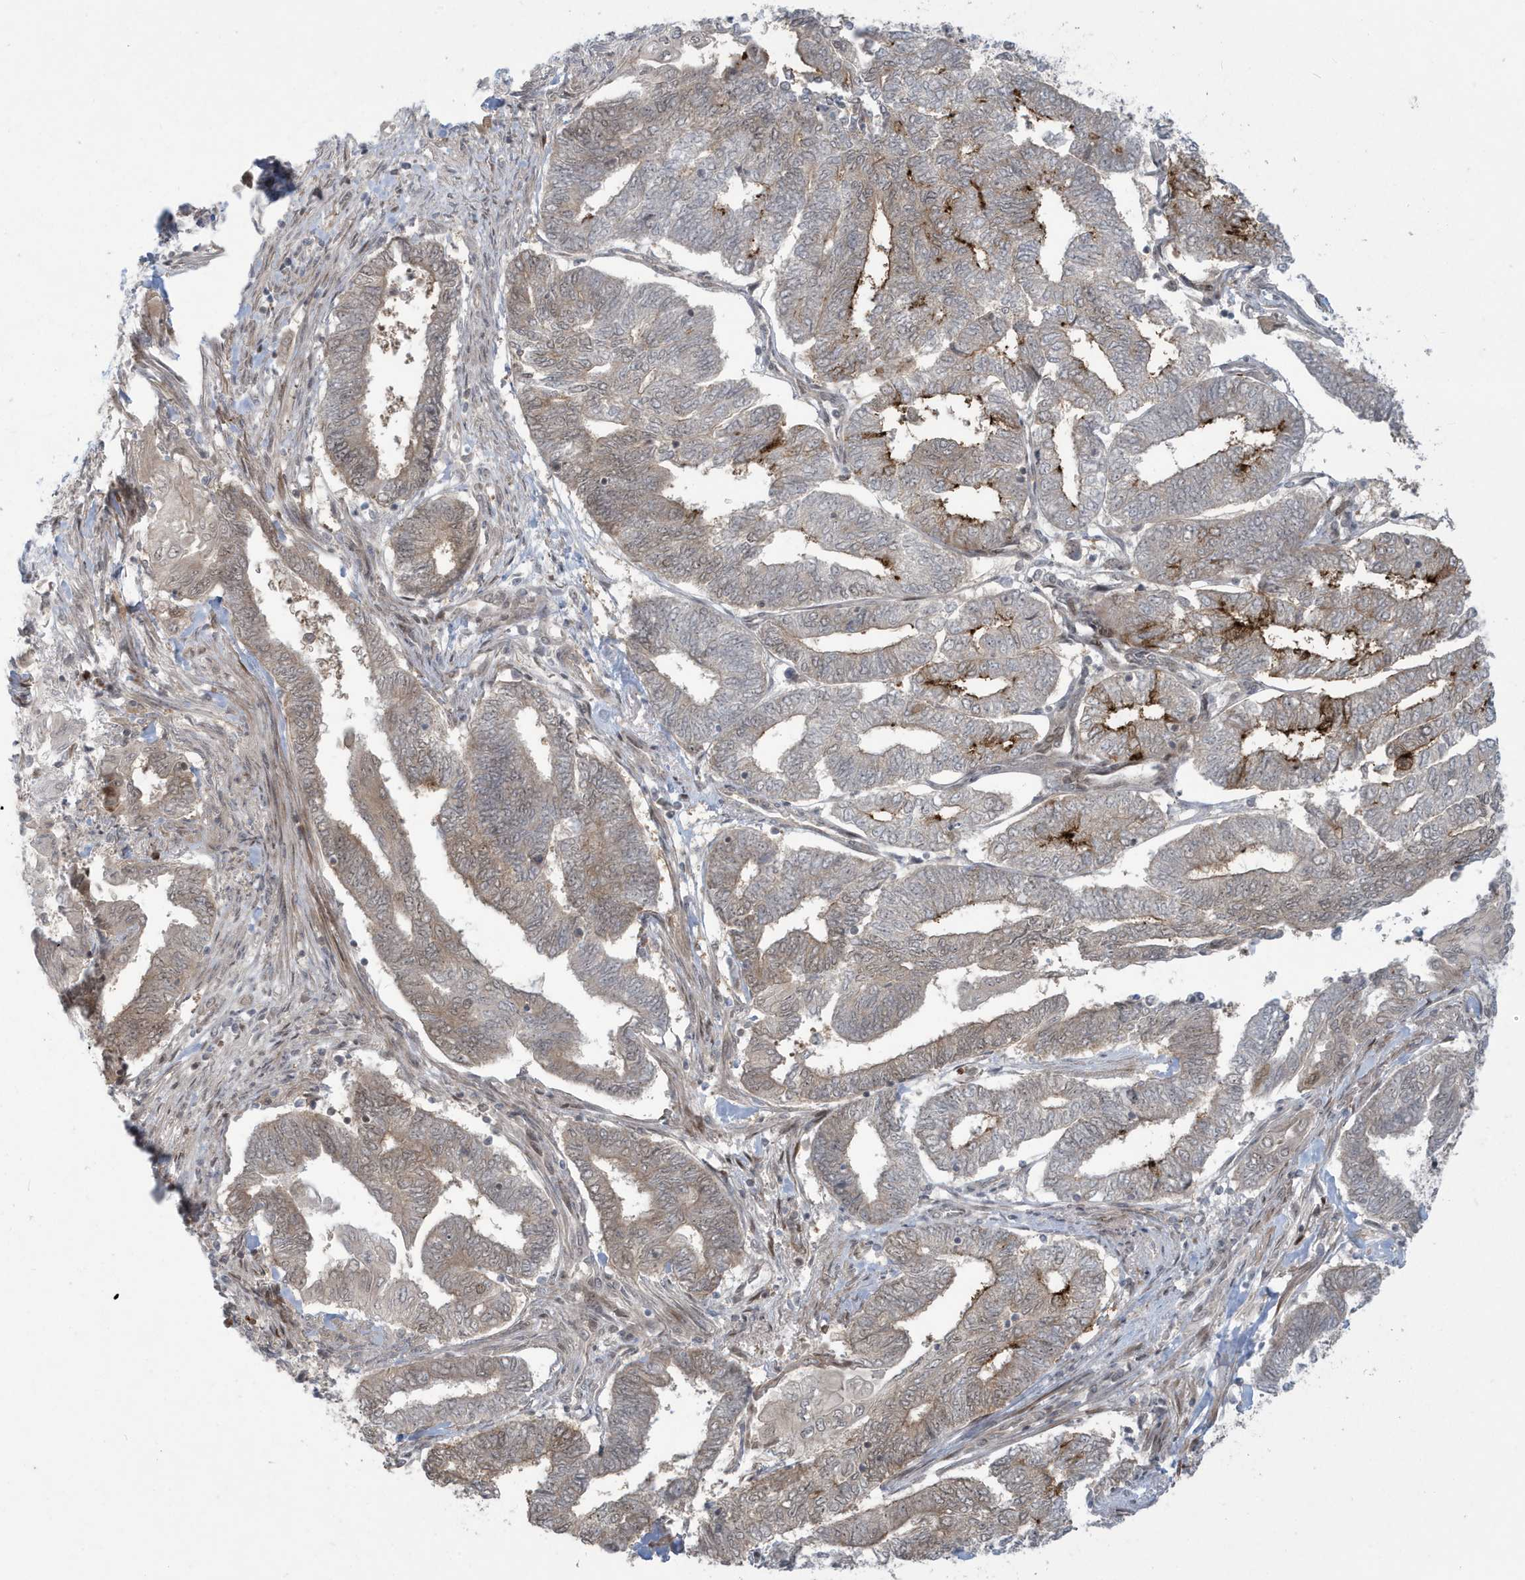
{"staining": {"intensity": "weak", "quantity": "25%-75%", "location": "cytoplasmic/membranous"}, "tissue": "endometrial cancer", "cell_type": "Tumor cells", "image_type": "cancer", "snomed": [{"axis": "morphology", "description": "Adenocarcinoma, NOS"}, {"axis": "topography", "description": "Uterus"}, {"axis": "topography", "description": "Endometrium"}], "caption": "Weak cytoplasmic/membranous staining for a protein is present in approximately 25%-75% of tumor cells of endometrial cancer using immunohistochemistry (IHC).", "gene": "C1orf52", "patient": {"sex": "female", "age": 70}}